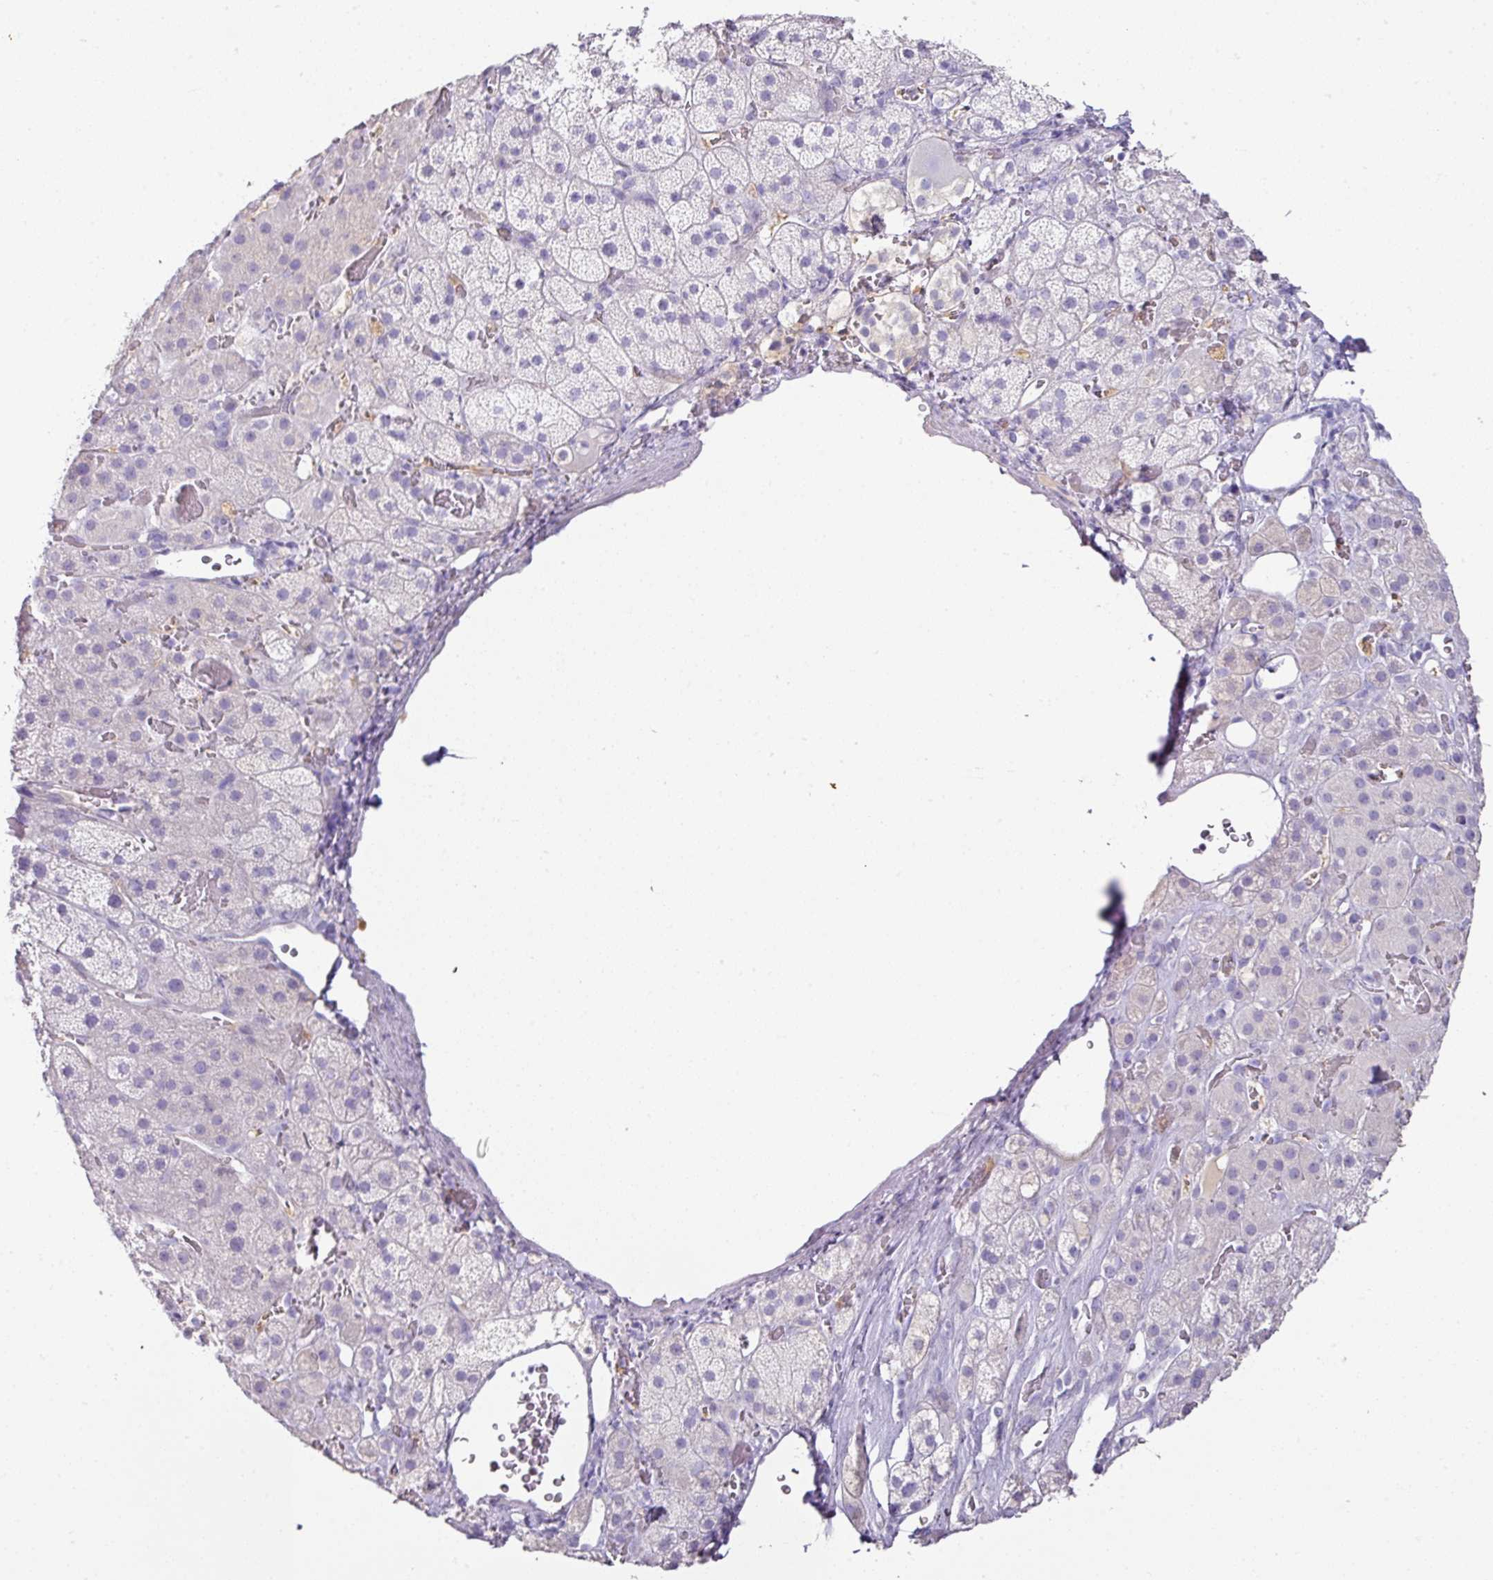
{"staining": {"intensity": "negative", "quantity": "none", "location": "none"}, "tissue": "adrenal gland", "cell_type": "Glandular cells", "image_type": "normal", "snomed": [{"axis": "morphology", "description": "Normal tissue, NOS"}, {"axis": "topography", "description": "Adrenal gland"}], "caption": "This is an IHC photomicrograph of benign adrenal gland. There is no staining in glandular cells.", "gene": "TARM1", "patient": {"sex": "male", "age": 57}}